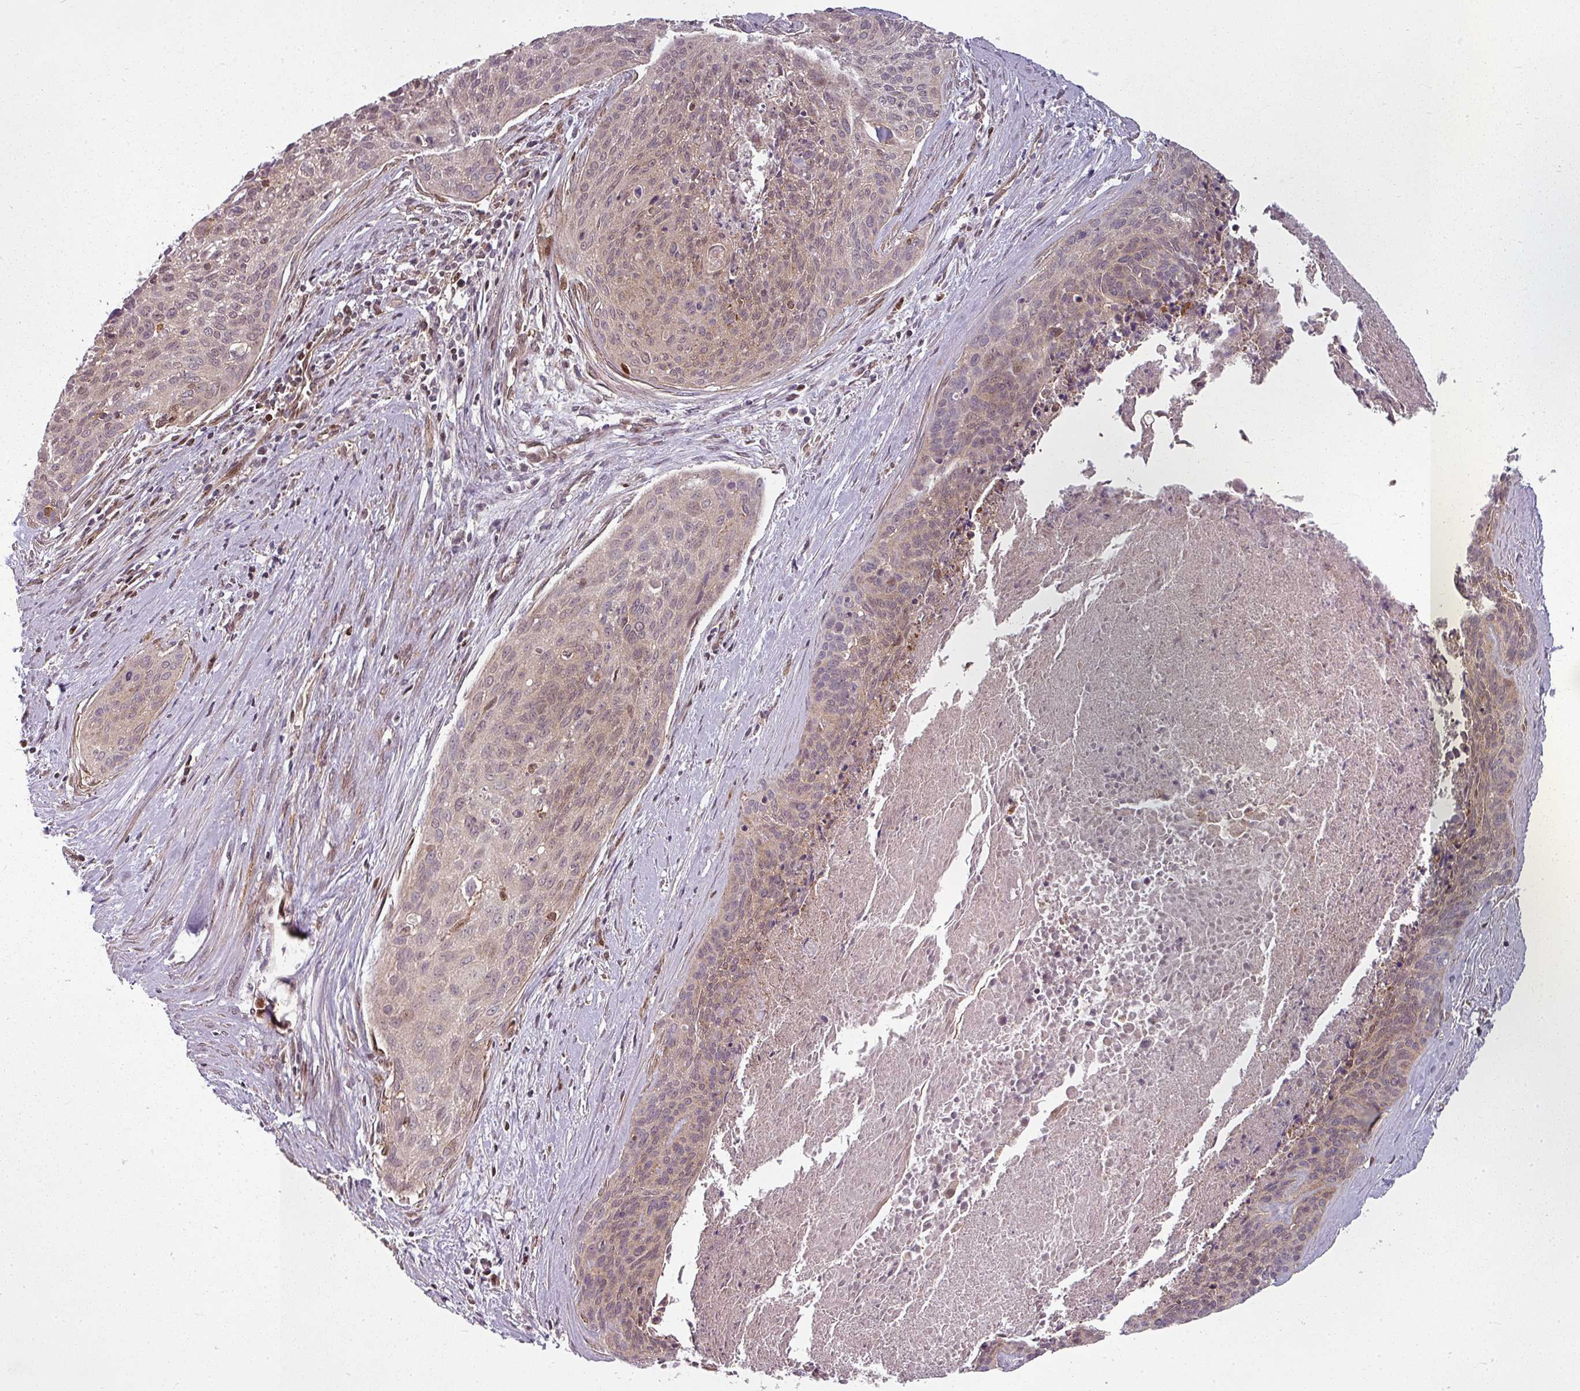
{"staining": {"intensity": "weak", "quantity": "25%-75%", "location": "cytoplasmic/membranous,nuclear"}, "tissue": "cervical cancer", "cell_type": "Tumor cells", "image_type": "cancer", "snomed": [{"axis": "morphology", "description": "Squamous cell carcinoma, NOS"}, {"axis": "topography", "description": "Cervix"}], "caption": "Cervical squamous cell carcinoma stained for a protein (brown) exhibits weak cytoplasmic/membranous and nuclear positive positivity in about 25%-75% of tumor cells.", "gene": "CLIC1", "patient": {"sex": "female", "age": 55}}